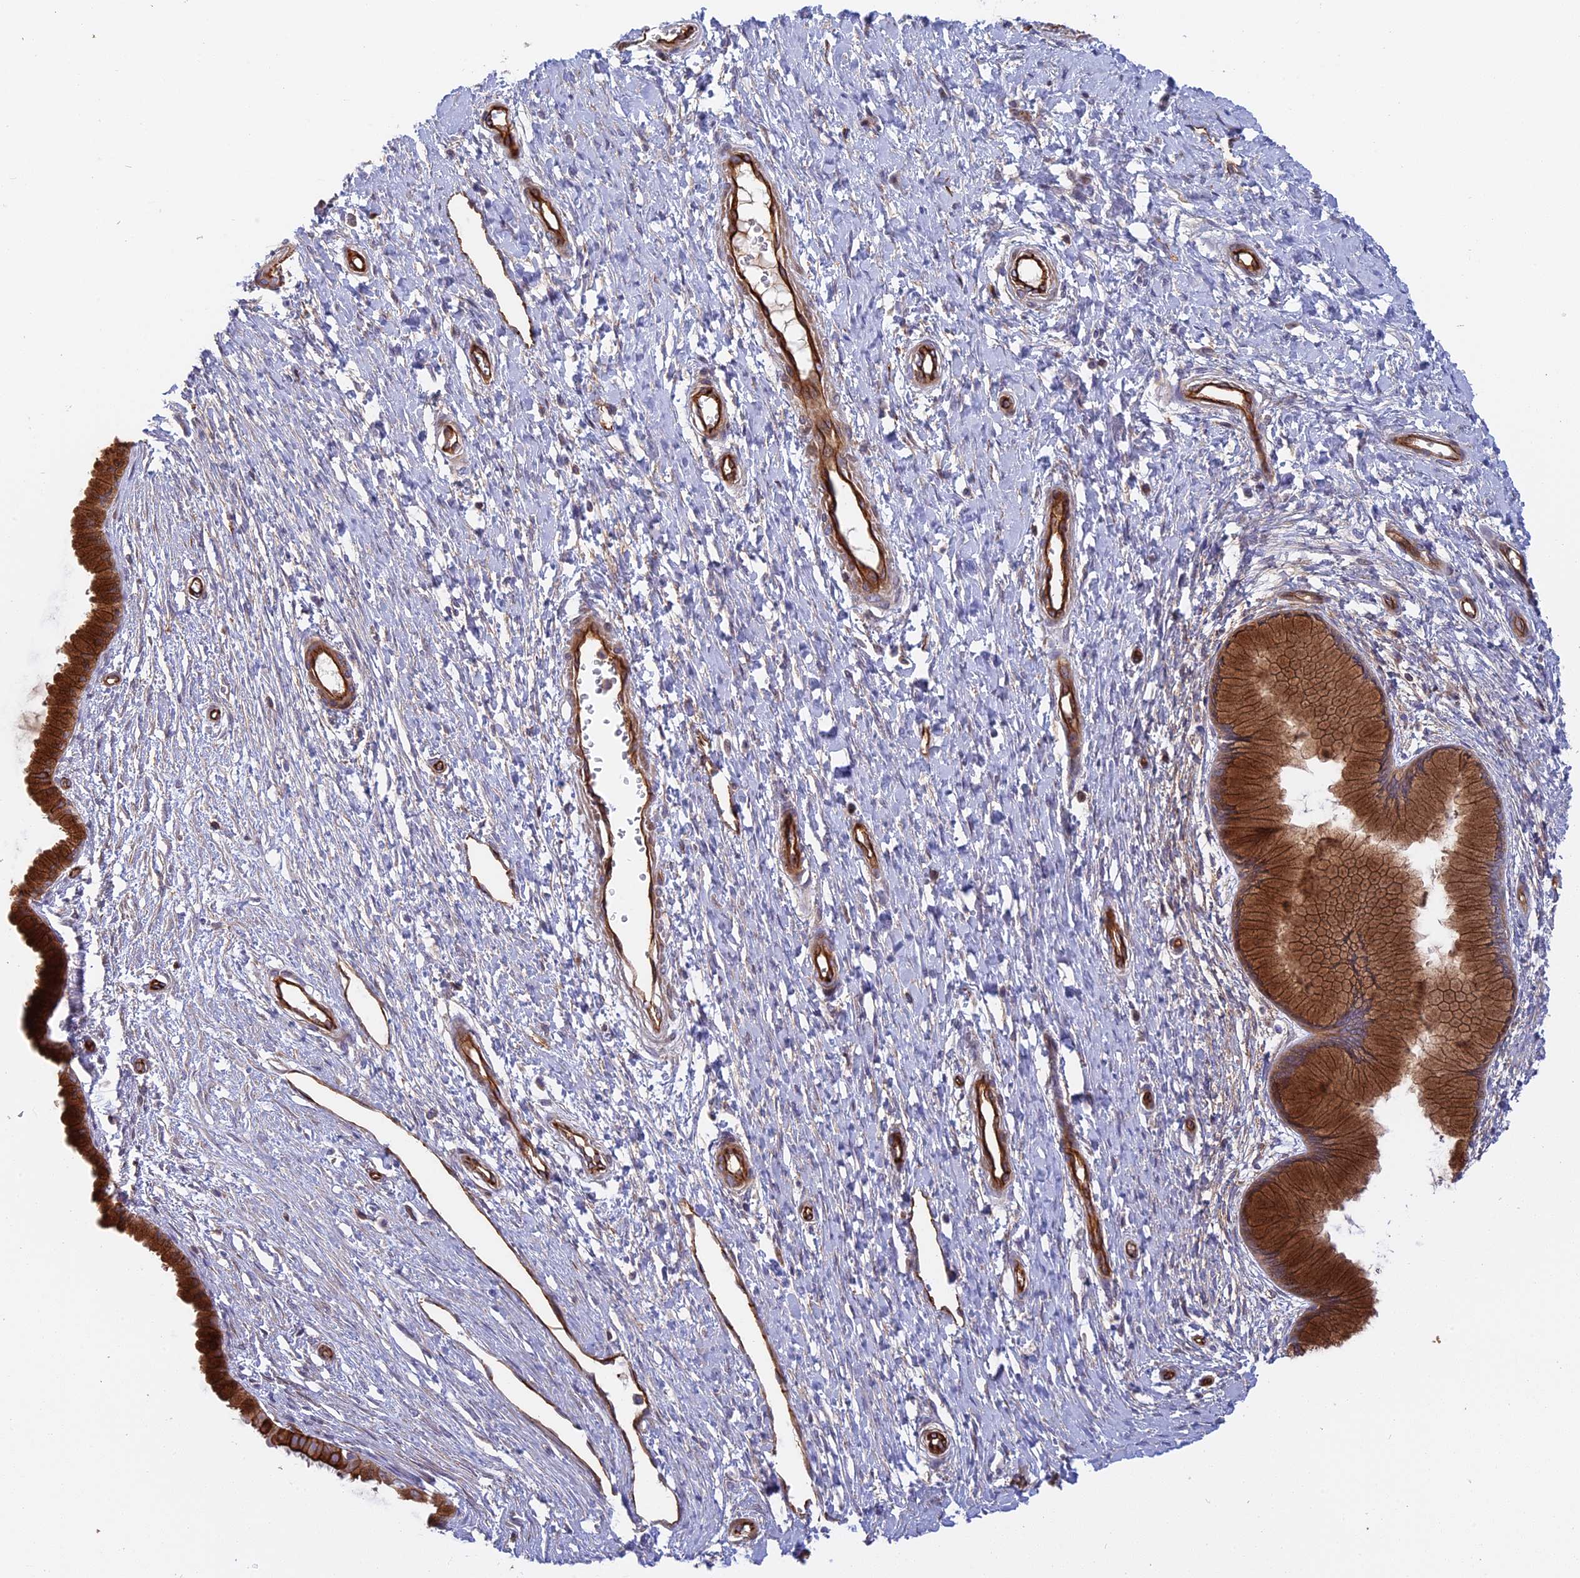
{"staining": {"intensity": "strong", "quantity": ">75%", "location": "cytoplasmic/membranous"}, "tissue": "cervix", "cell_type": "Glandular cells", "image_type": "normal", "snomed": [{"axis": "morphology", "description": "Normal tissue, NOS"}, {"axis": "topography", "description": "Cervix"}], "caption": "This micrograph demonstrates immunohistochemistry (IHC) staining of benign human cervix, with high strong cytoplasmic/membranous positivity in approximately >75% of glandular cells.", "gene": "CNBD2", "patient": {"sex": "female", "age": 55}}